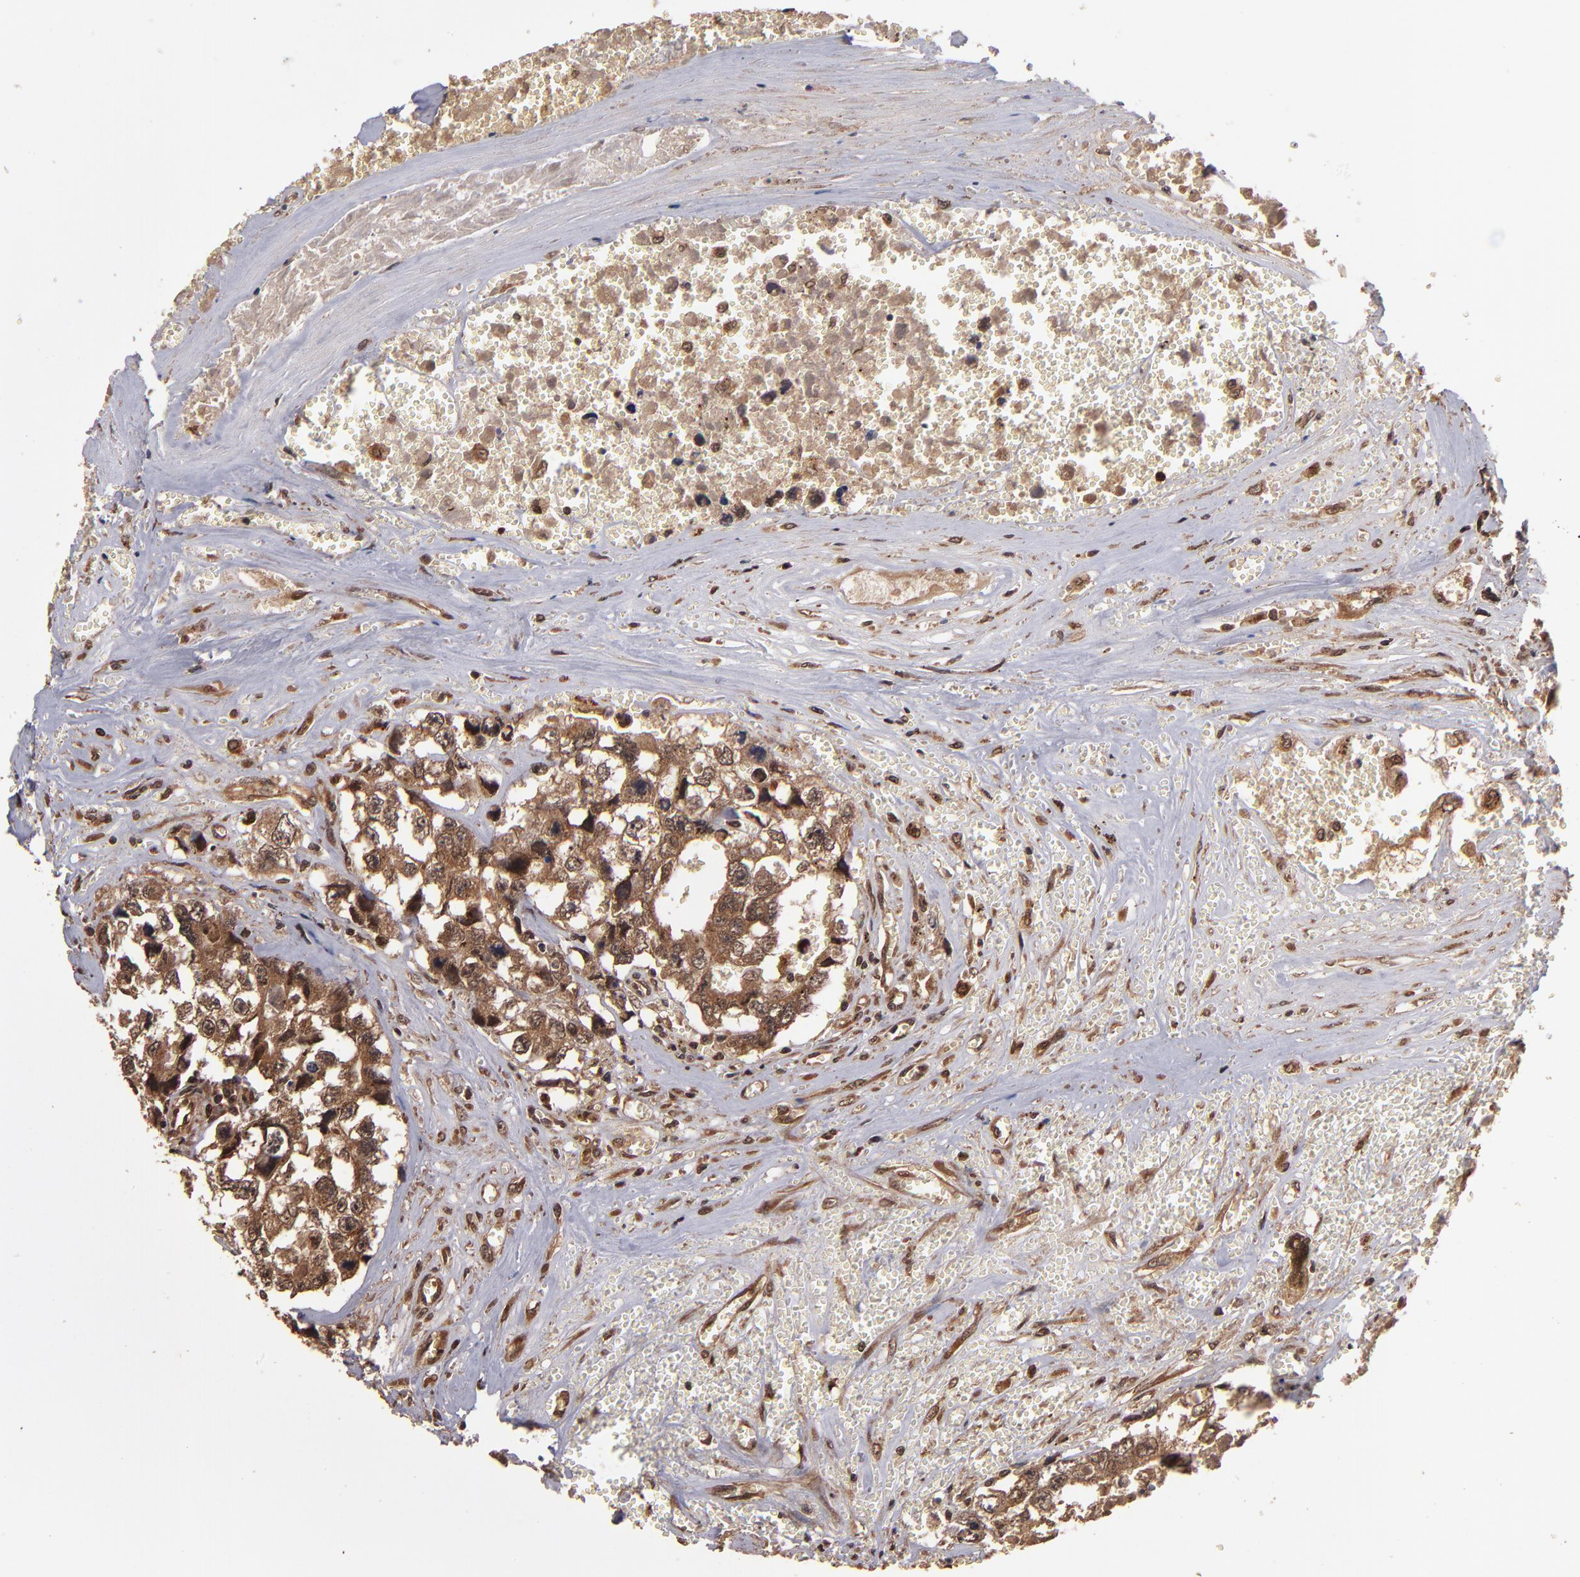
{"staining": {"intensity": "moderate", "quantity": ">75%", "location": "cytoplasmic/membranous"}, "tissue": "testis cancer", "cell_type": "Tumor cells", "image_type": "cancer", "snomed": [{"axis": "morphology", "description": "Carcinoma, Embryonal, NOS"}, {"axis": "topography", "description": "Testis"}], "caption": "Immunohistochemistry histopathology image of neoplastic tissue: human testis cancer stained using immunohistochemistry demonstrates medium levels of moderate protein expression localized specifically in the cytoplasmic/membranous of tumor cells, appearing as a cytoplasmic/membranous brown color.", "gene": "NFE2L2", "patient": {"sex": "male", "age": 31}}